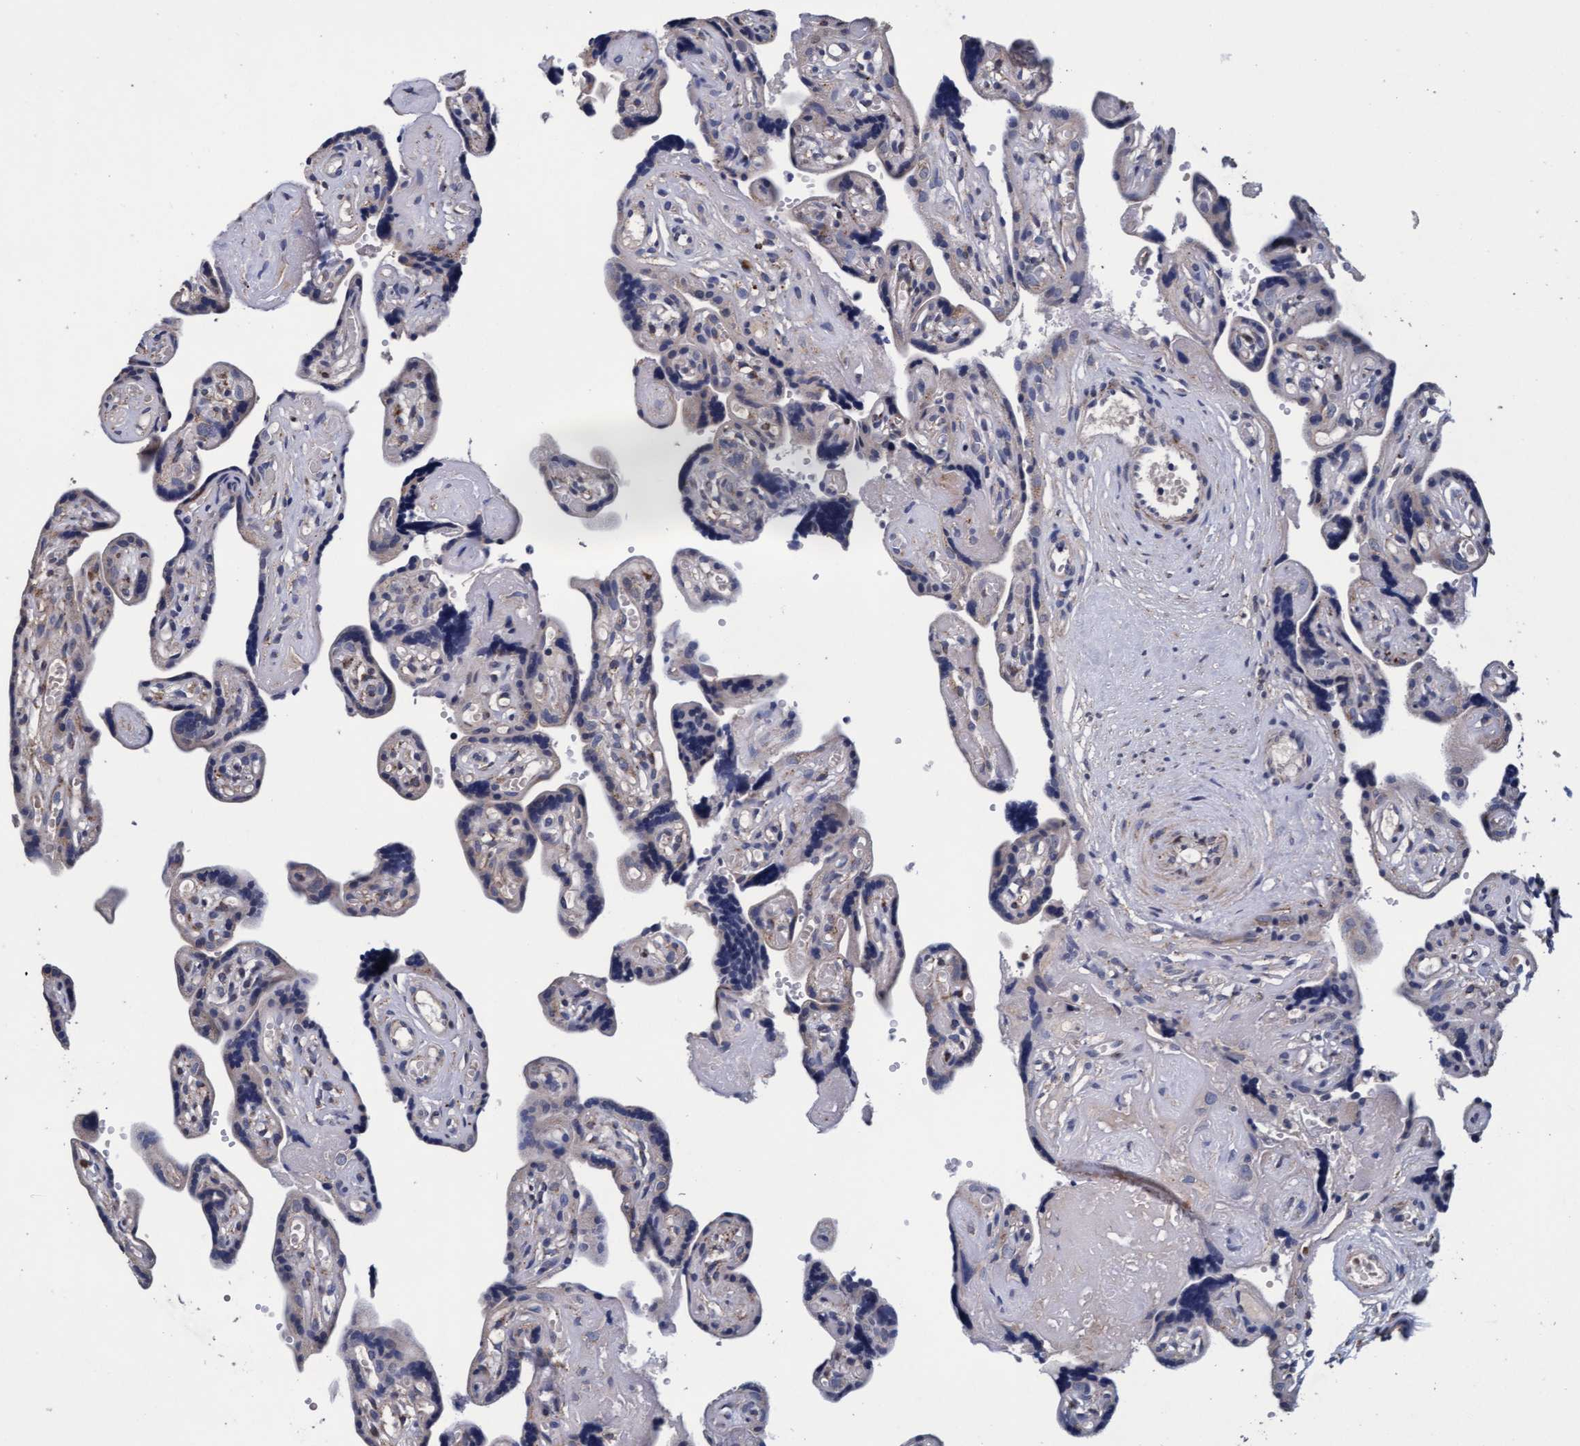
{"staining": {"intensity": "negative", "quantity": "none", "location": "none"}, "tissue": "placenta", "cell_type": "Trophoblastic cells", "image_type": "normal", "snomed": [{"axis": "morphology", "description": "Normal tissue, NOS"}, {"axis": "topography", "description": "Placenta"}], "caption": "DAB immunohistochemical staining of normal human placenta exhibits no significant positivity in trophoblastic cells.", "gene": "CPQ", "patient": {"sex": "female", "age": 30}}